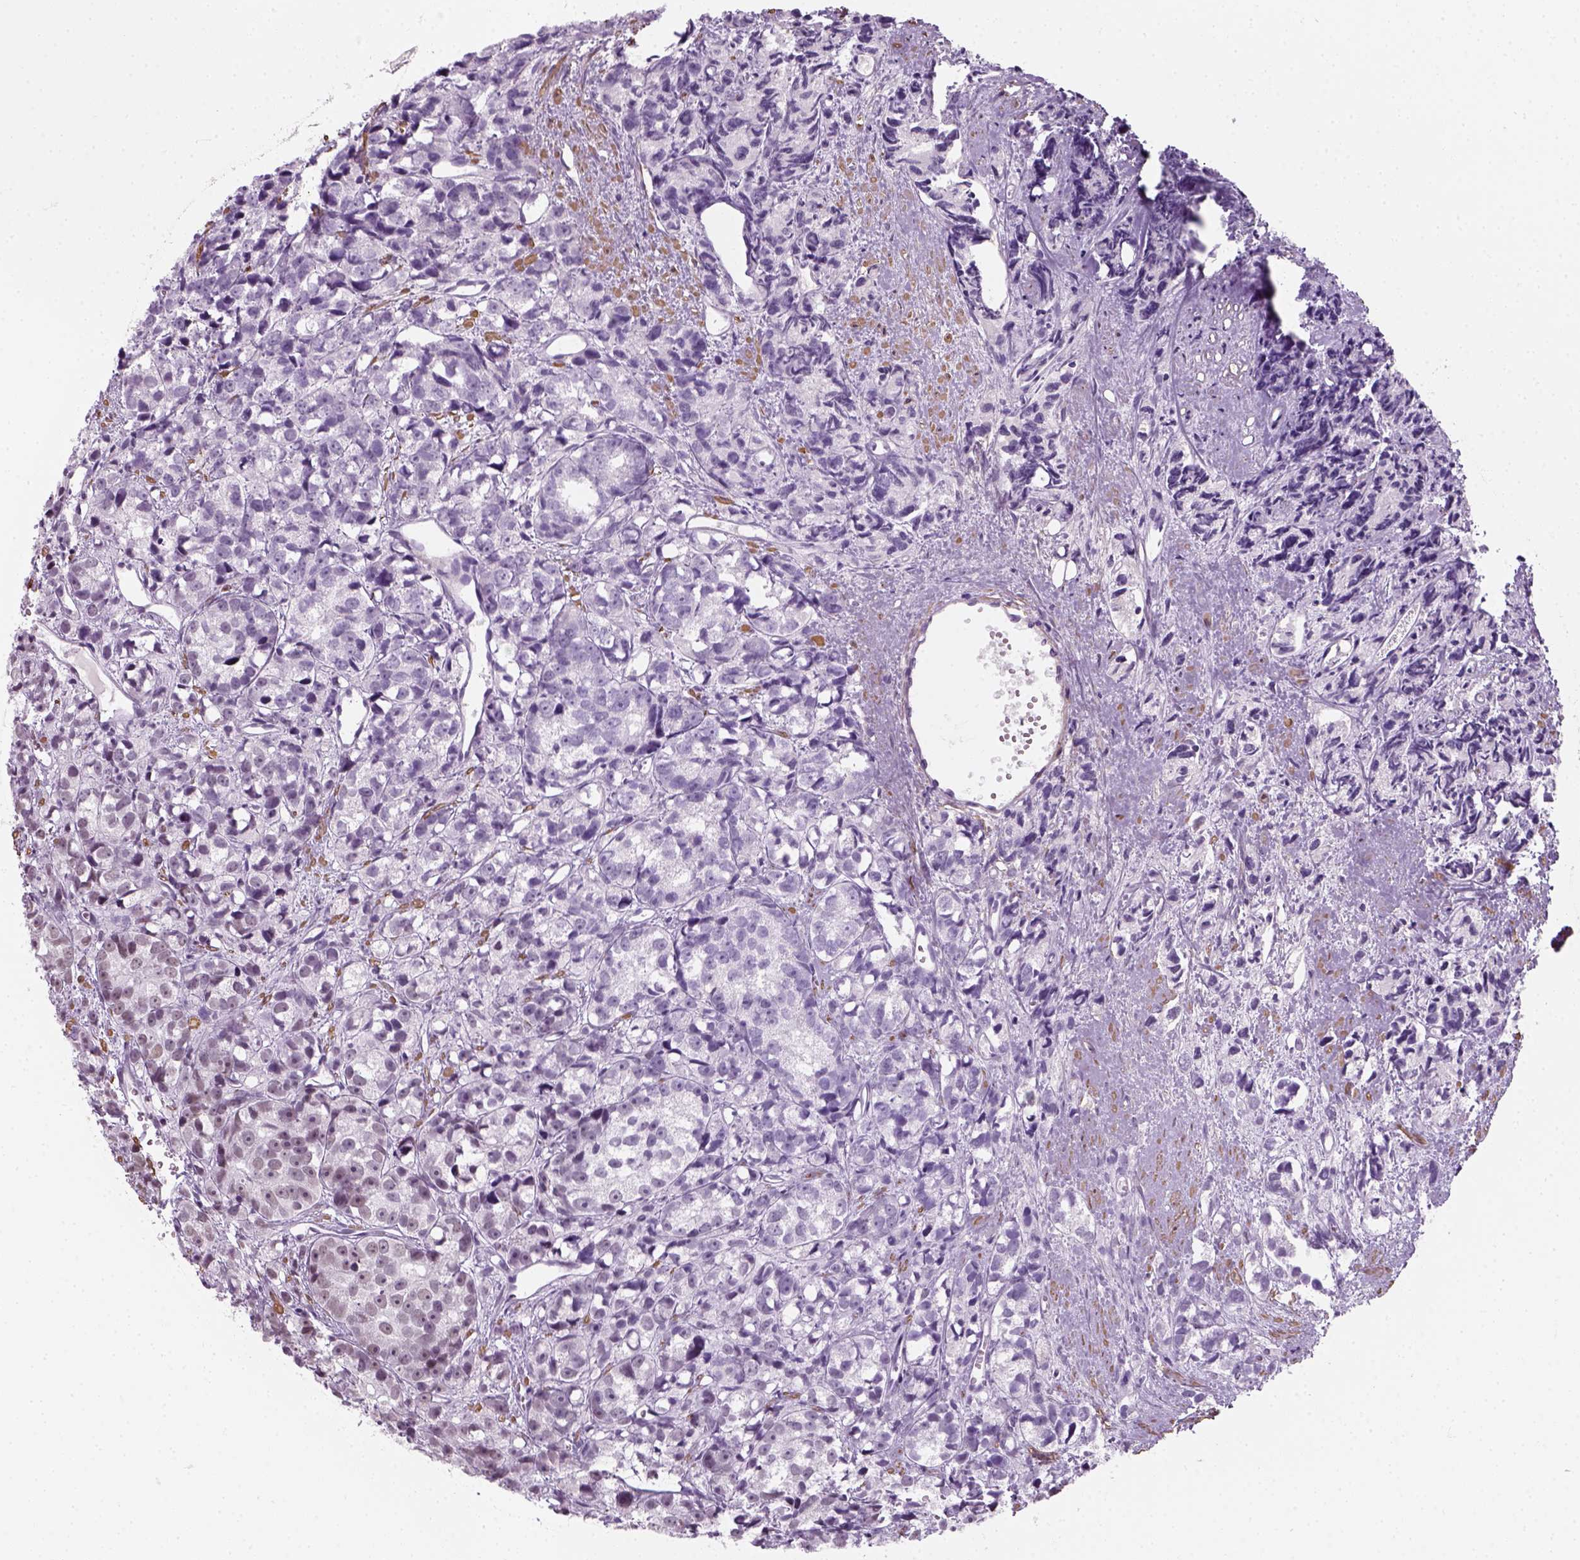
{"staining": {"intensity": "weak", "quantity": "<25%", "location": "nuclear"}, "tissue": "prostate cancer", "cell_type": "Tumor cells", "image_type": "cancer", "snomed": [{"axis": "morphology", "description": "Adenocarcinoma, High grade"}, {"axis": "topography", "description": "Prostate"}], "caption": "IHC image of prostate cancer stained for a protein (brown), which shows no positivity in tumor cells.", "gene": "ZNF865", "patient": {"sex": "male", "age": 77}}